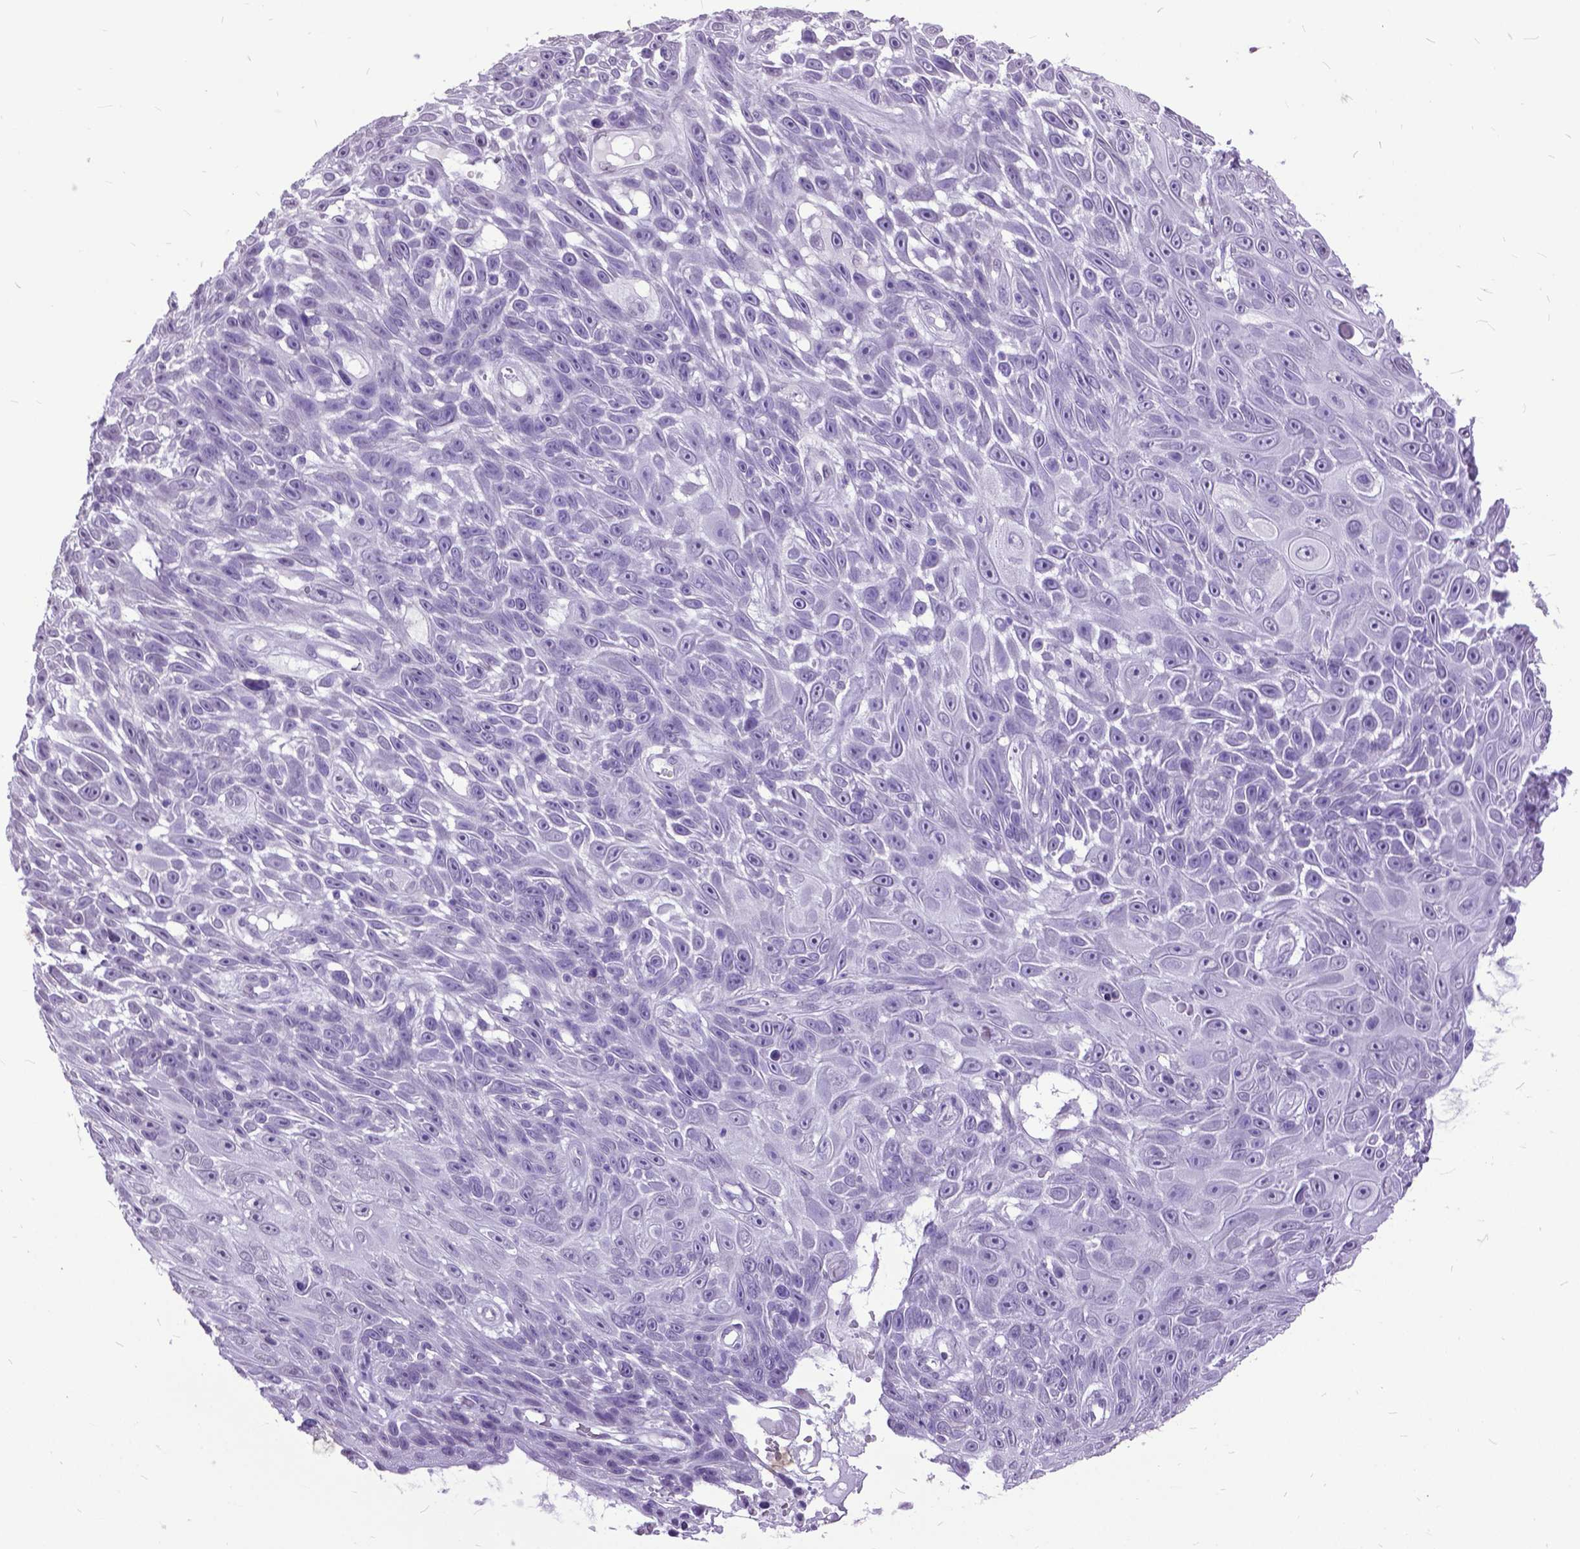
{"staining": {"intensity": "negative", "quantity": "none", "location": "none"}, "tissue": "skin cancer", "cell_type": "Tumor cells", "image_type": "cancer", "snomed": [{"axis": "morphology", "description": "Squamous cell carcinoma, NOS"}, {"axis": "topography", "description": "Skin"}], "caption": "Tumor cells show no significant protein positivity in skin cancer (squamous cell carcinoma). Brightfield microscopy of IHC stained with DAB (brown) and hematoxylin (blue), captured at high magnification.", "gene": "MARCHF10", "patient": {"sex": "male", "age": 82}}